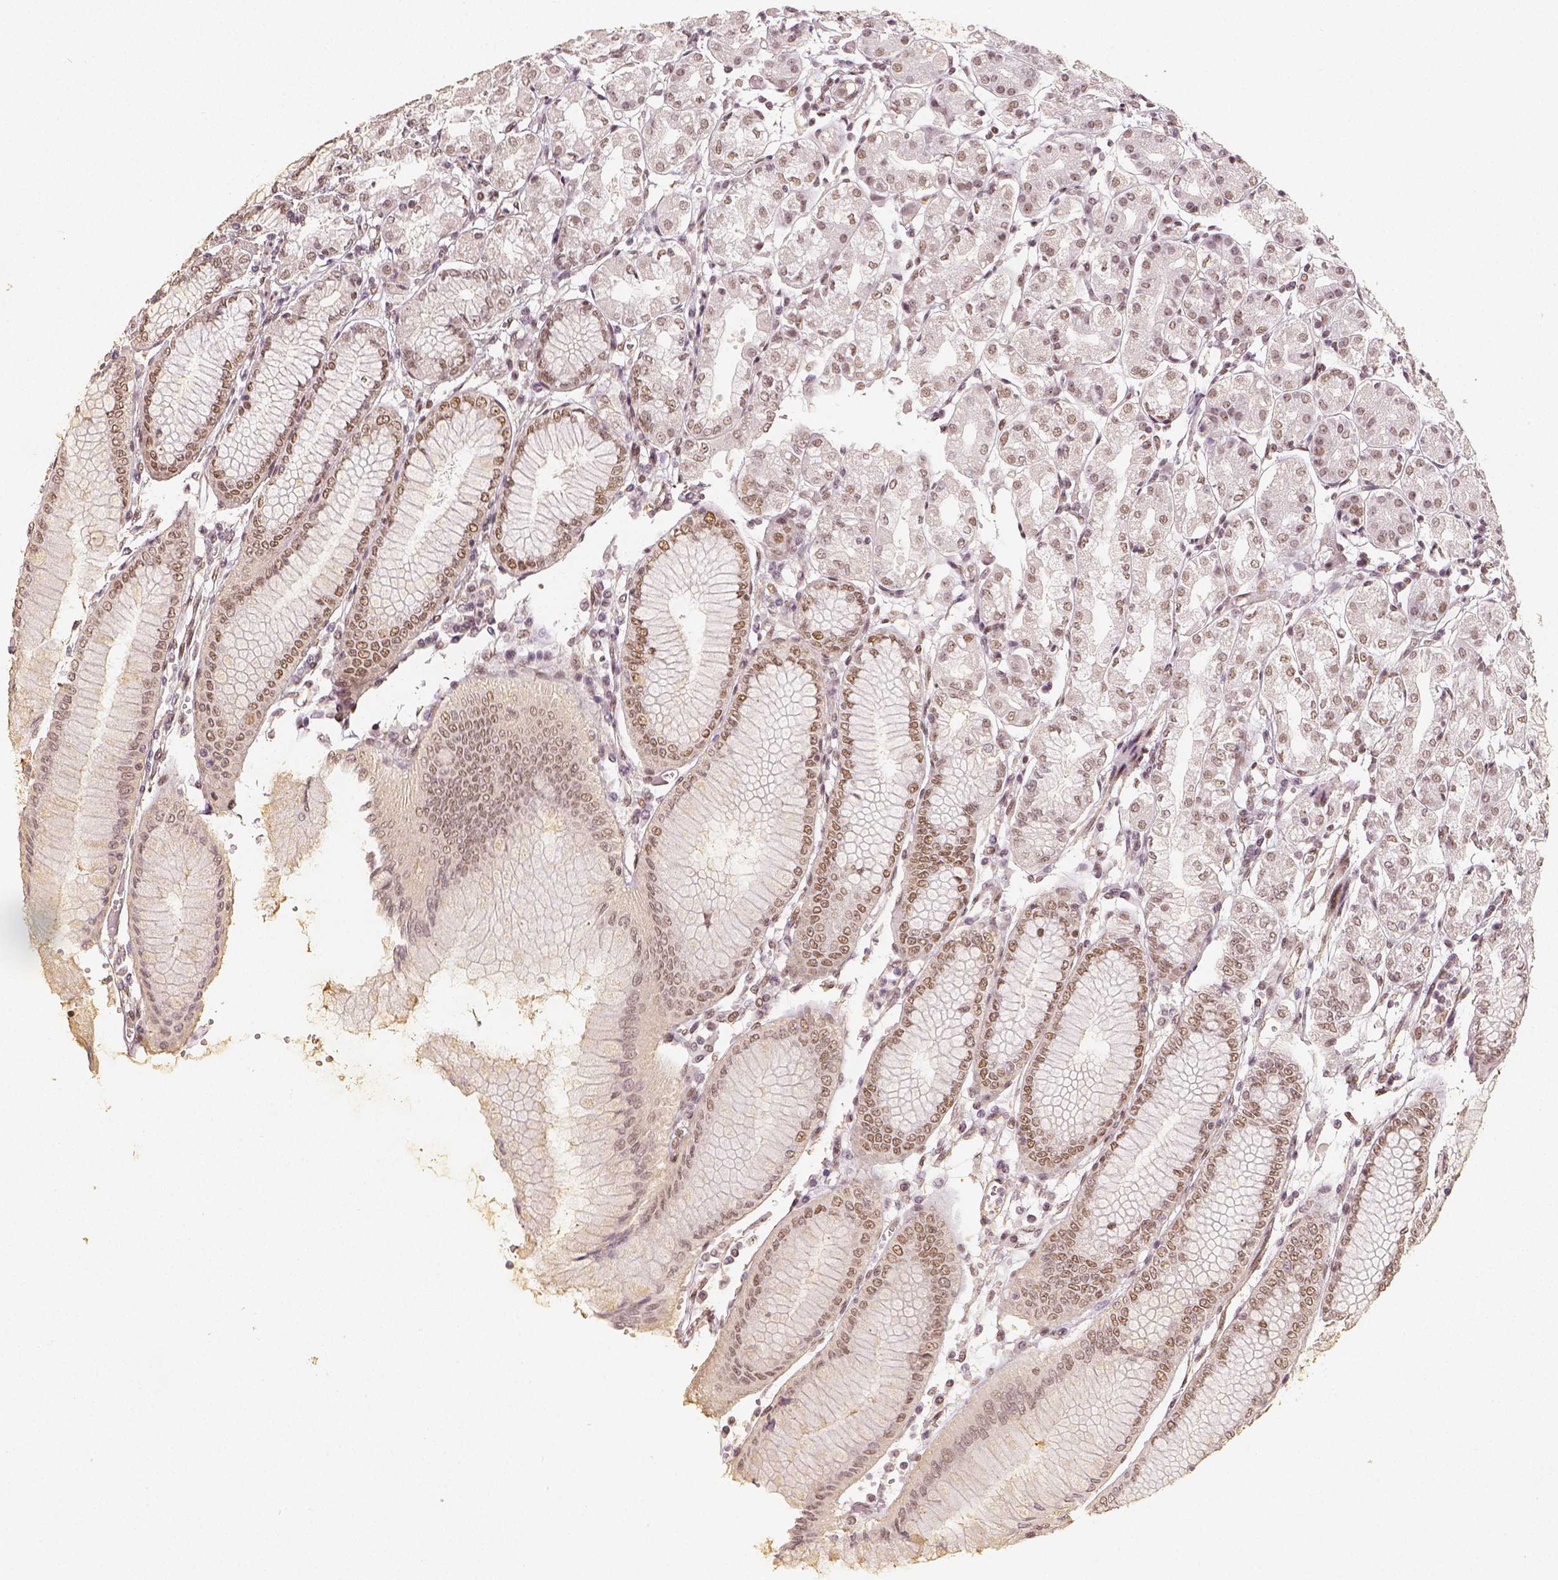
{"staining": {"intensity": "moderate", "quantity": ">75%", "location": "nuclear"}, "tissue": "stomach", "cell_type": "Glandular cells", "image_type": "normal", "snomed": [{"axis": "morphology", "description": "Normal tissue, NOS"}, {"axis": "topography", "description": "Skeletal muscle"}, {"axis": "topography", "description": "Stomach"}], "caption": "Immunohistochemical staining of benign human stomach shows >75% levels of moderate nuclear protein expression in approximately >75% of glandular cells.", "gene": "HDAC1", "patient": {"sex": "female", "age": 57}}